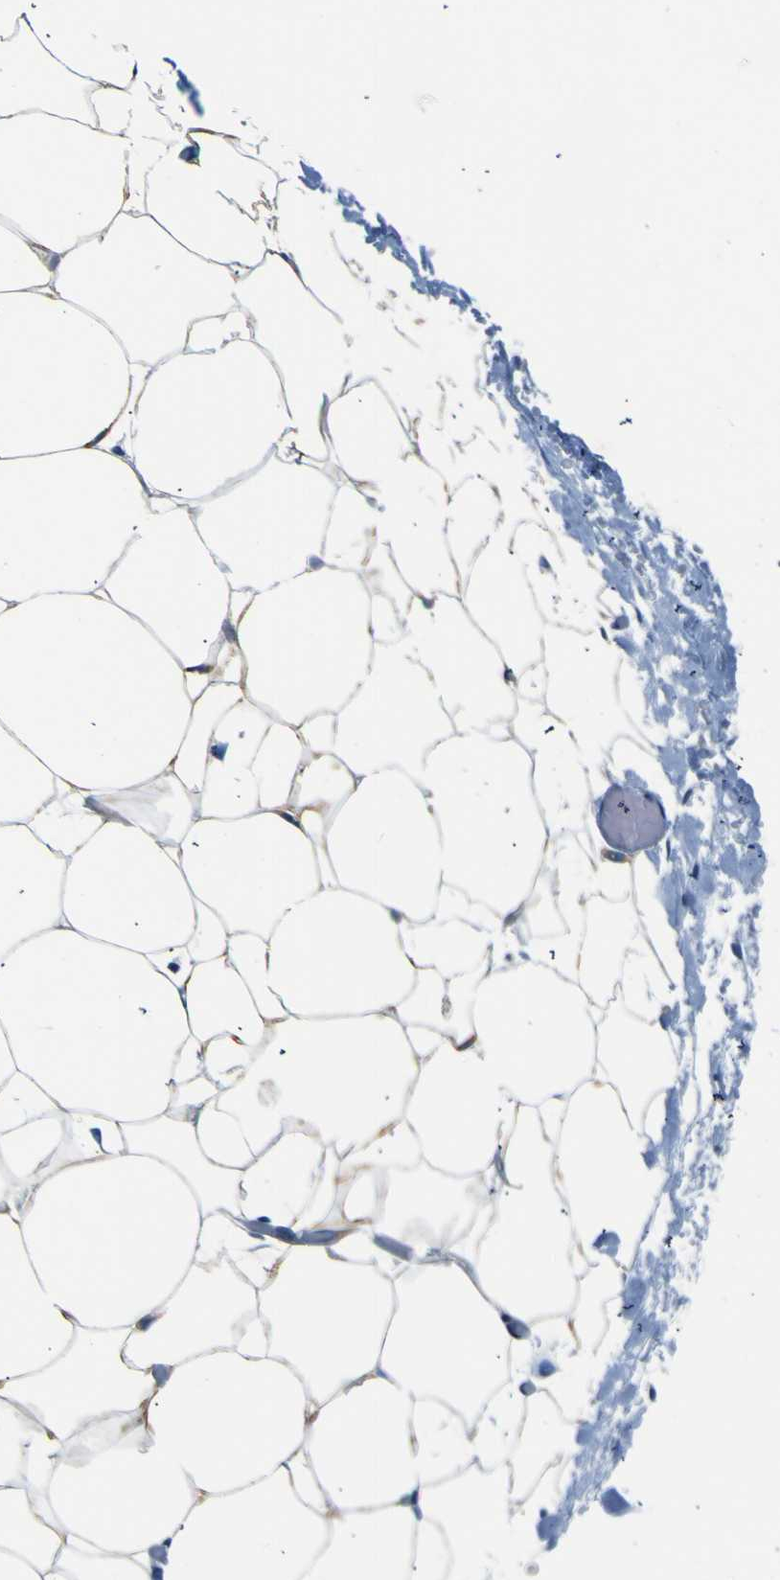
{"staining": {"intensity": "weak", "quantity": "25%-75%", "location": "cytoplasmic/membranous"}, "tissue": "adipose tissue", "cell_type": "Adipocytes", "image_type": "normal", "snomed": [{"axis": "morphology", "description": "Normal tissue, NOS"}, {"axis": "topography", "description": "Breast"}, {"axis": "topography", "description": "Adipose tissue"}], "caption": "Adipose tissue stained with a brown dye displays weak cytoplasmic/membranous positive positivity in approximately 25%-75% of adipocytes.", "gene": "ADGRA2", "patient": {"sex": "female", "age": 25}}